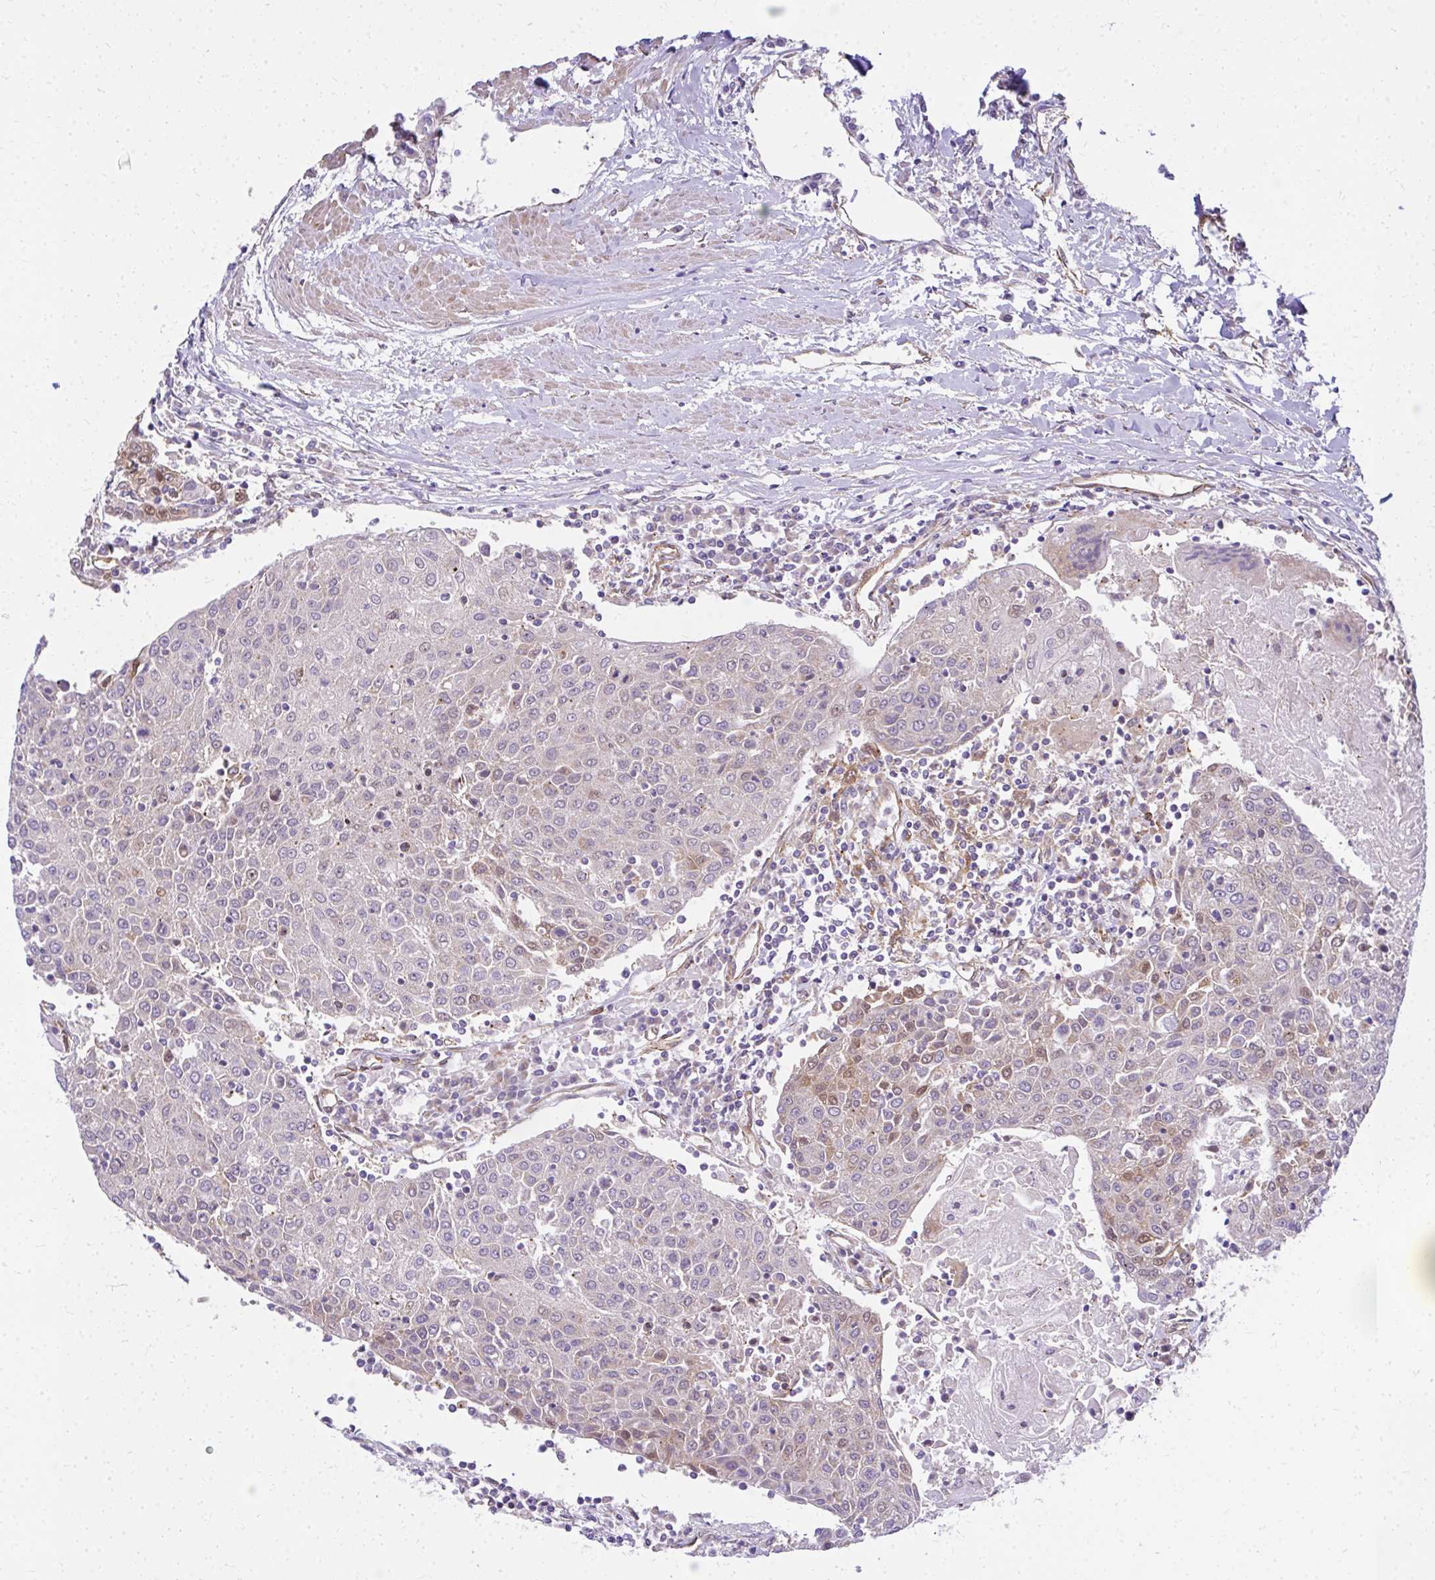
{"staining": {"intensity": "moderate", "quantity": "<25%", "location": "nuclear"}, "tissue": "urothelial cancer", "cell_type": "Tumor cells", "image_type": "cancer", "snomed": [{"axis": "morphology", "description": "Urothelial carcinoma, High grade"}, {"axis": "topography", "description": "Urinary bladder"}], "caption": "About <25% of tumor cells in human urothelial carcinoma (high-grade) show moderate nuclear protein expression as visualized by brown immunohistochemical staining.", "gene": "RSKR", "patient": {"sex": "female", "age": 85}}